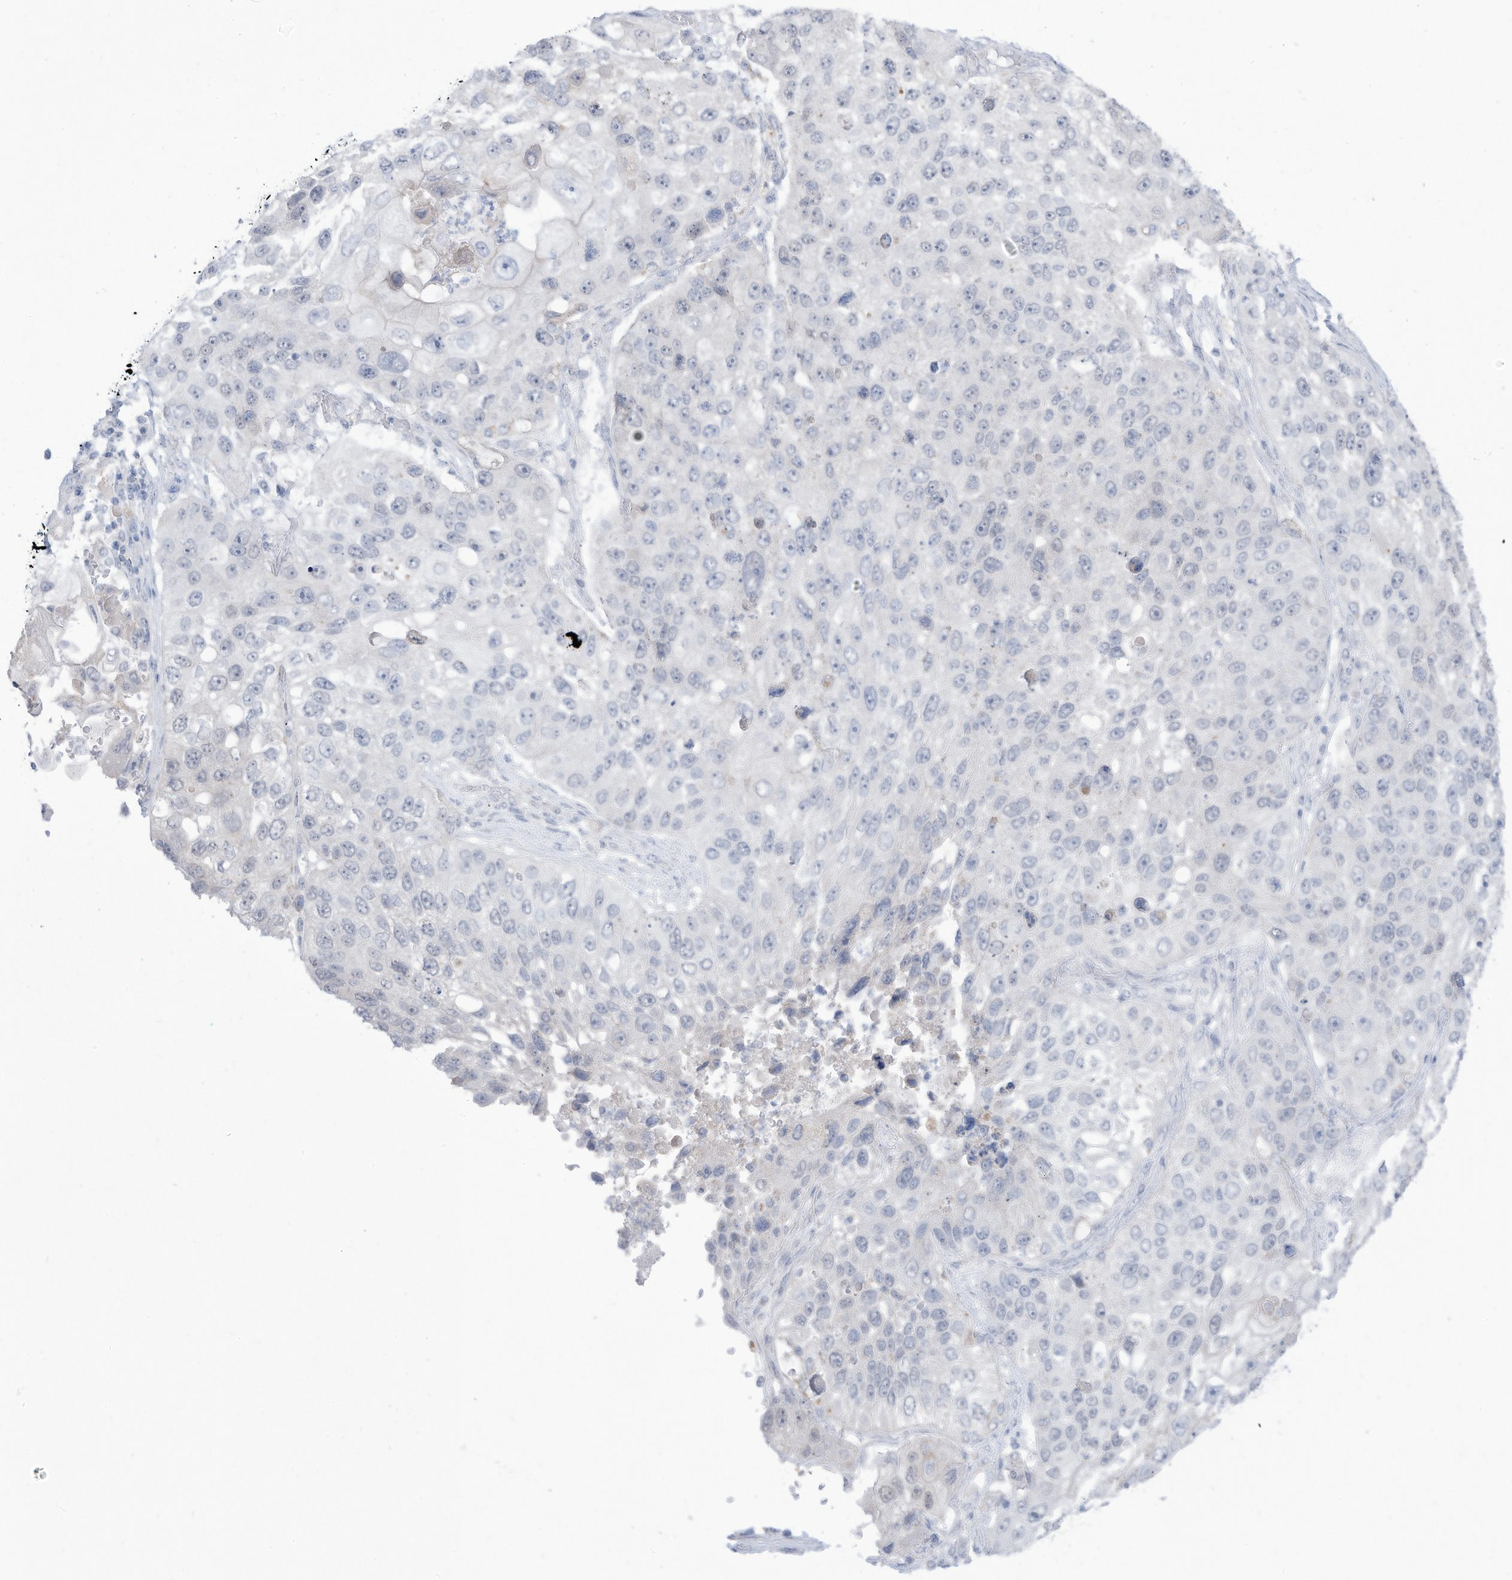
{"staining": {"intensity": "negative", "quantity": "none", "location": "none"}, "tissue": "lung cancer", "cell_type": "Tumor cells", "image_type": "cancer", "snomed": [{"axis": "morphology", "description": "Squamous cell carcinoma, NOS"}, {"axis": "topography", "description": "Lung"}], "caption": "Human lung squamous cell carcinoma stained for a protein using immunohistochemistry shows no positivity in tumor cells.", "gene": "OGT", "patient": {"sex": "male", "age": 61}}